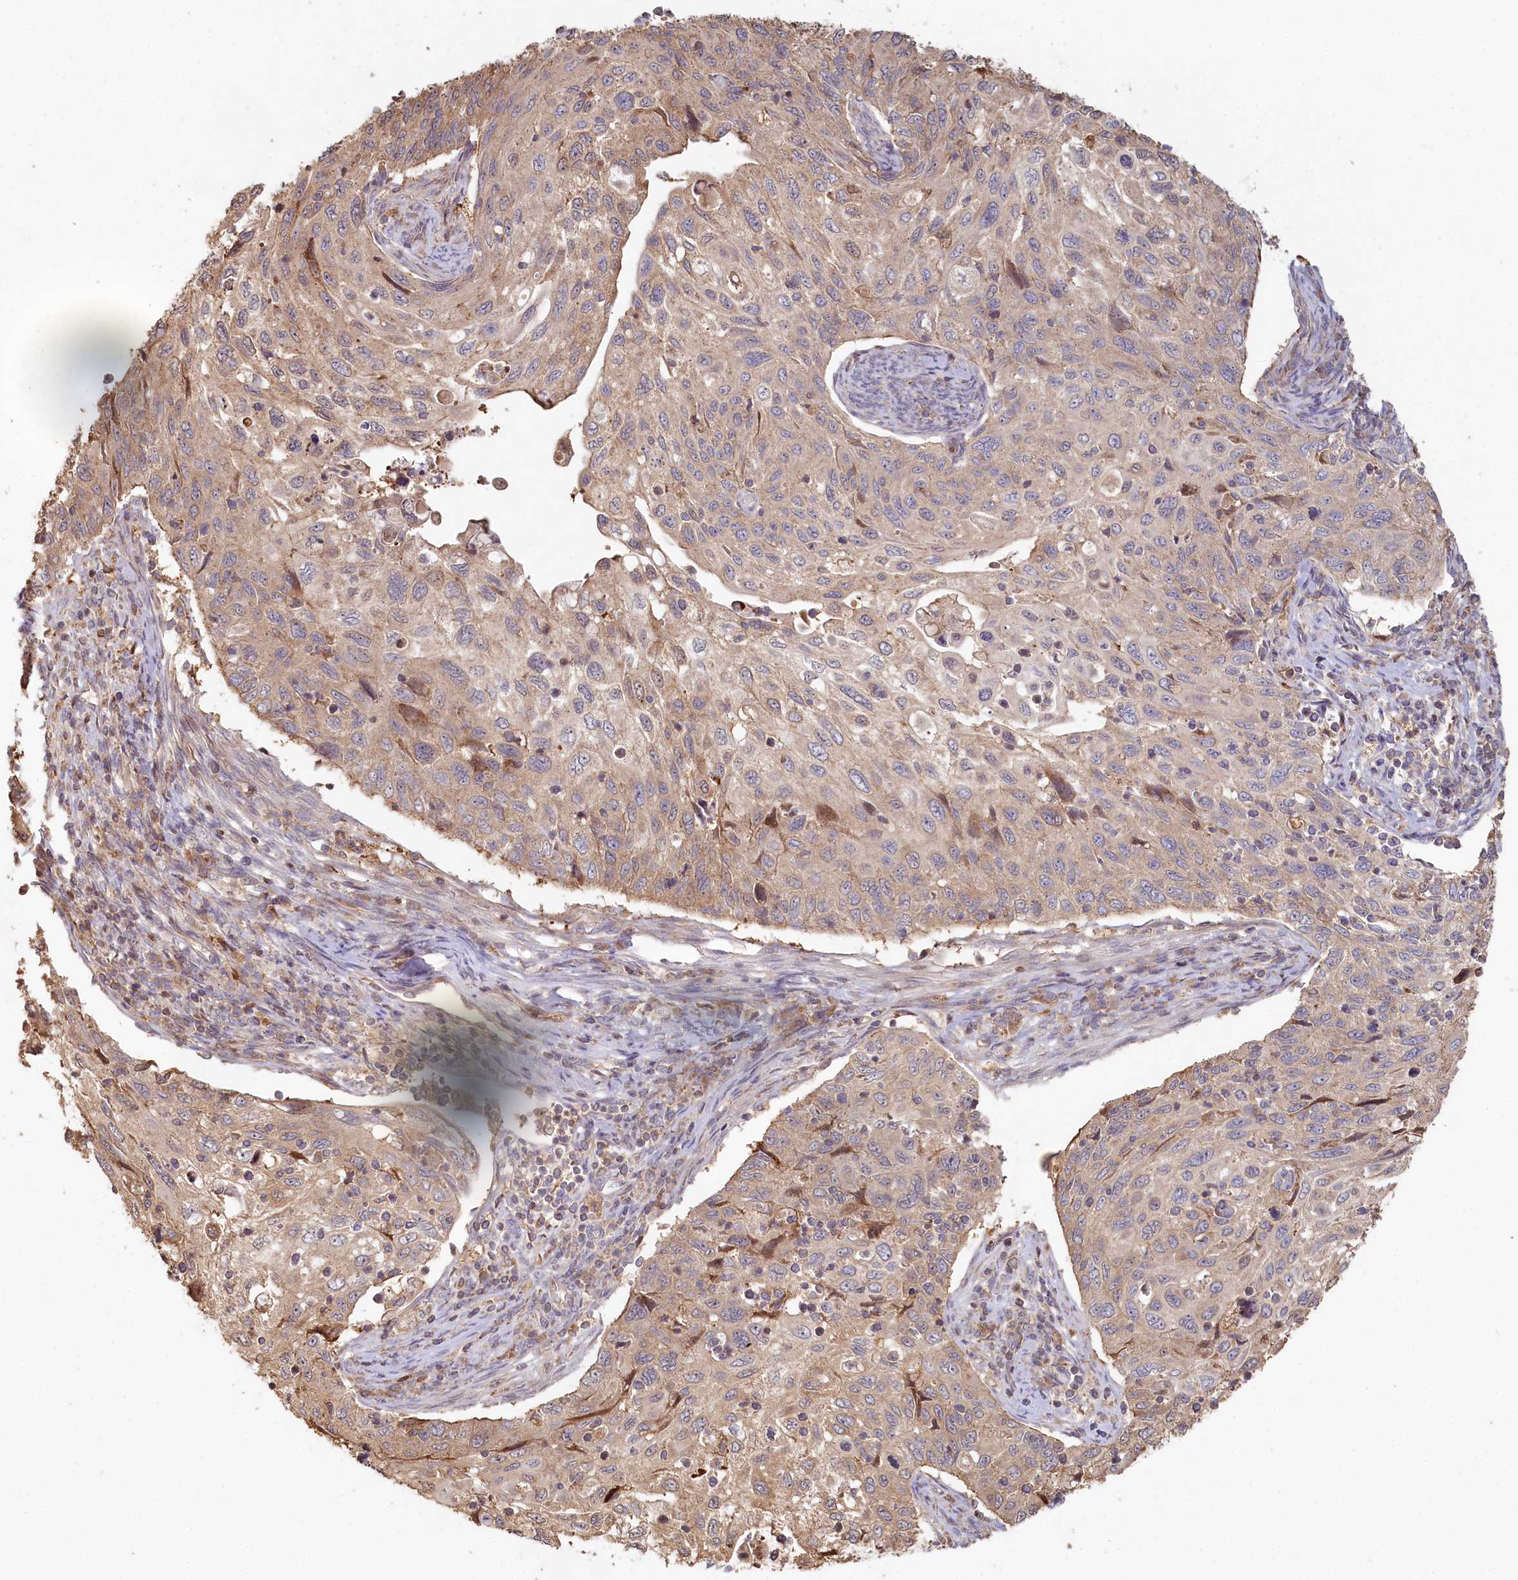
{"staining": {"intensity": "weak", "quantity": "<25%", "location": "cytoplasmic/membranous"}, "tissue": "cervical cancer", "cell_type": "Tumor cells", "image_type": "cancer", "snomed": [{"axis": "morphology", "description": "Squamous cell carcinoma, NOS"}, {"axis": "topography", "description": "Cervix"}], "caption": "Immunohistochemistry of human cervical squamous cell carcinoma reveals no expression in tumor cells.", "gene": "HAL", "patient": {"sex": "female", "age": 70}}